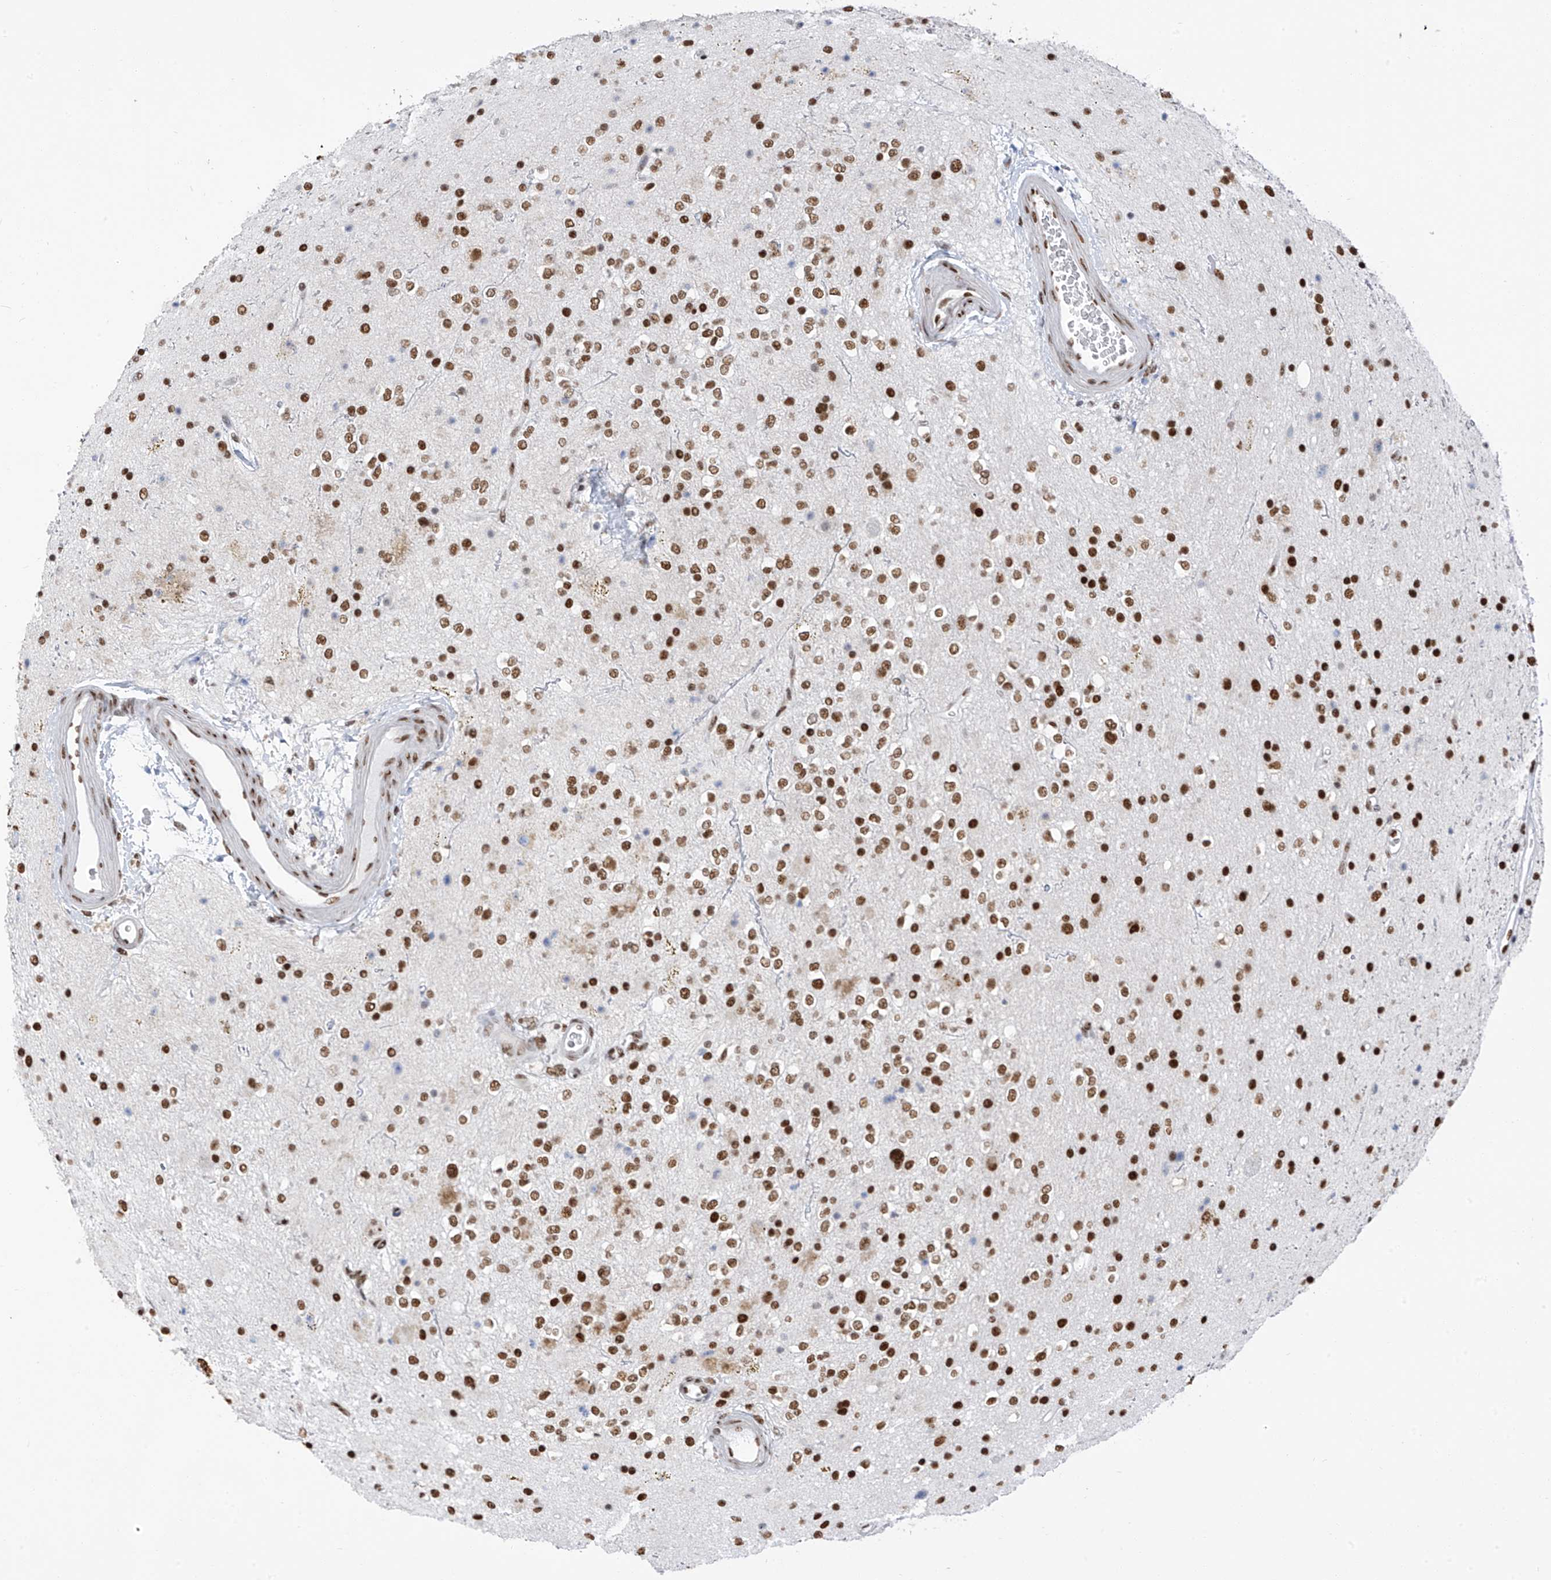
{"staining": {"intensity": "moderate", "quantity": ">75%", "location": "nuclear"}, "tissue": "glioma", "cell_type": "Tumor cells", "image_type": "cancer", "snomed": [{"axis": "morphology", "description": "Glioma, malignant, High grade"}, {"axis": "topography", "description": "Brain"}], "caption": "High-magnification brightfield microscopy of glioma stained with DAB (3,3'-diaminobenzidine) (brown) and counterstained with hematoxylin (blue). tumor cells exhibit moderate nuclear staining is appreciated in approximately>75% of cells.", "gene": "KHSRP", "patient": {"sex": "male", "age": 34}}